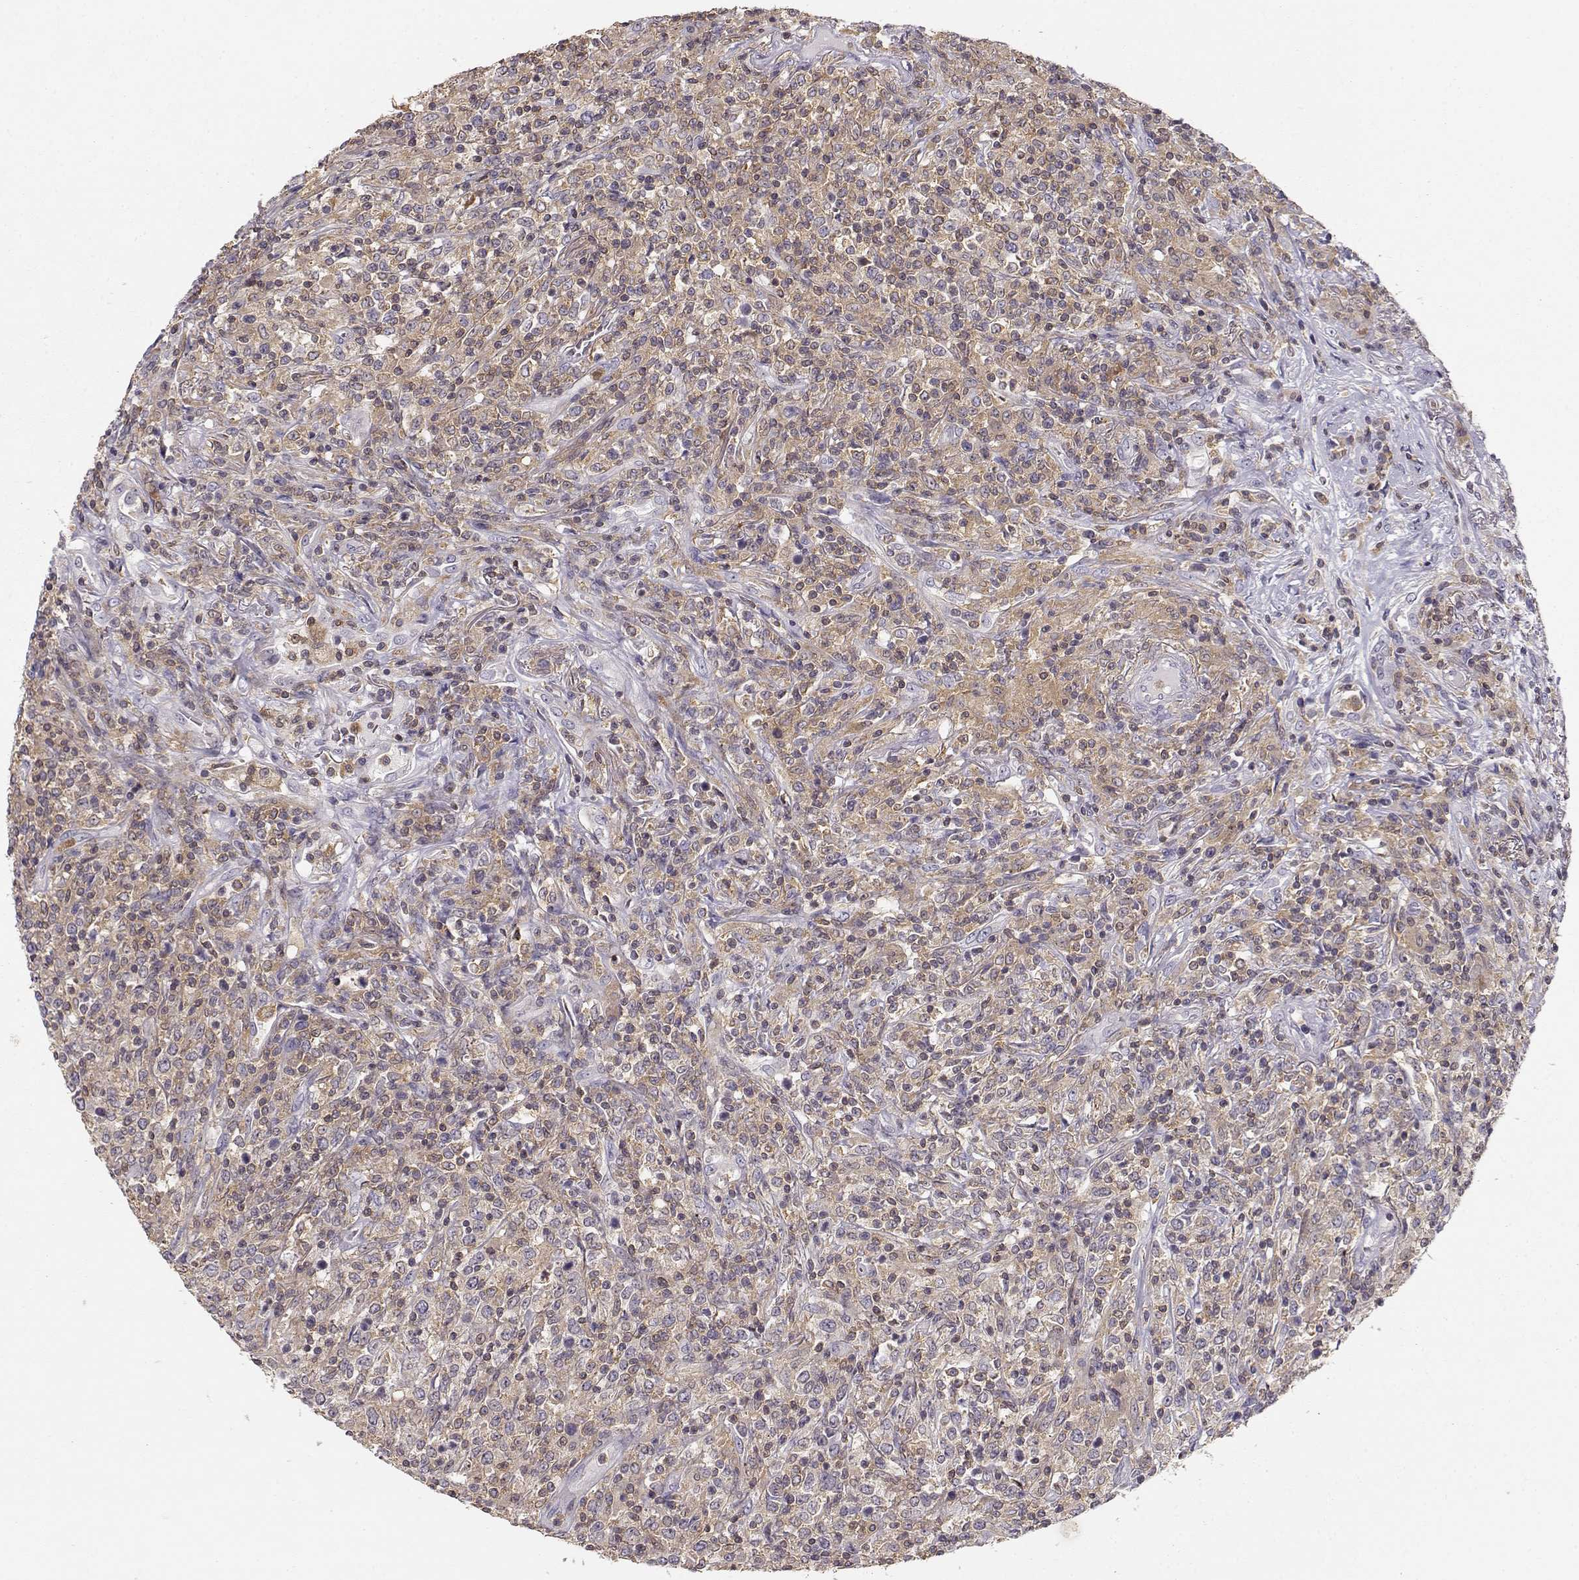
{"staining": {"intensity": "weak", "quantity": ">75%", "location": "cytoplasmic/membranous"}, "tissue": "lymphoma", "cell_type": "Tumor cells", "image_type": "cancer", "snomed": [{"axis": "morphology", "description": "Malignant lymphoma, non-Hodgkin's type, High grade"}, {"axis": "topography", "description": "Lung"}], "caption": "Weak cytoplasmic/membranous staining for a protein is appreciated in about >75% of tumor cells of lymphoma using IHC.", "gene": "VAV1", "patient": {"sex": "male", "age": 79}}